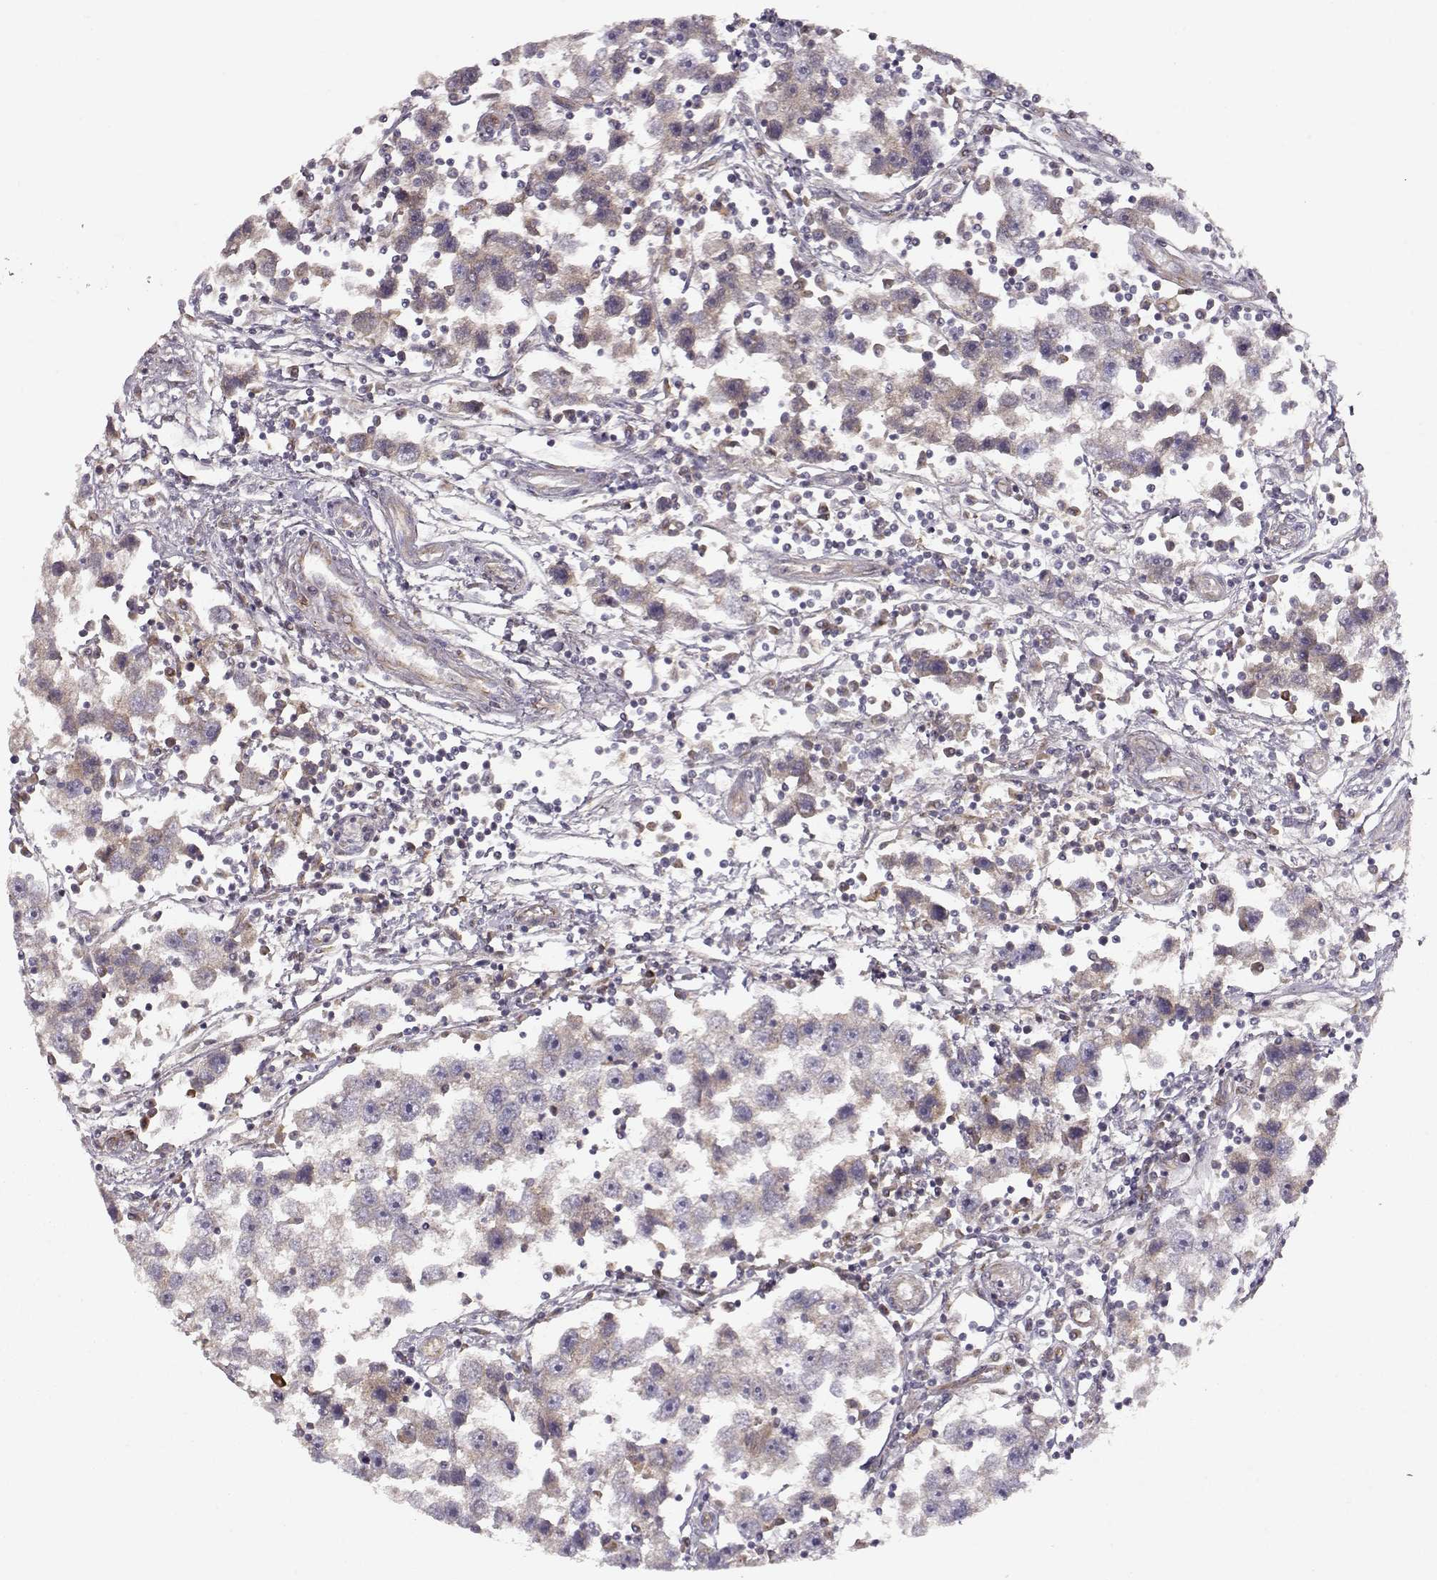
{"staining": {"intensity": "negative", "quantity": "none", "location": "none"}, "tissue": "testis cancer", "cell_type": "Tumor cells", "image_type": "cancer", "snomed": [{"axis": "morphology", "description": "Seminoma, NOS"}, {"axis": "topography", "description": "Testis"}], "caption": "Immunohistochemistry histopathology image of neoplastic tissue: human testis cancer (seminoma) stained with DAB displays no significant protein expression in tumor cells.", "gene": "ARHGEF2", "patient": {"sex": "male", "age": 30}}